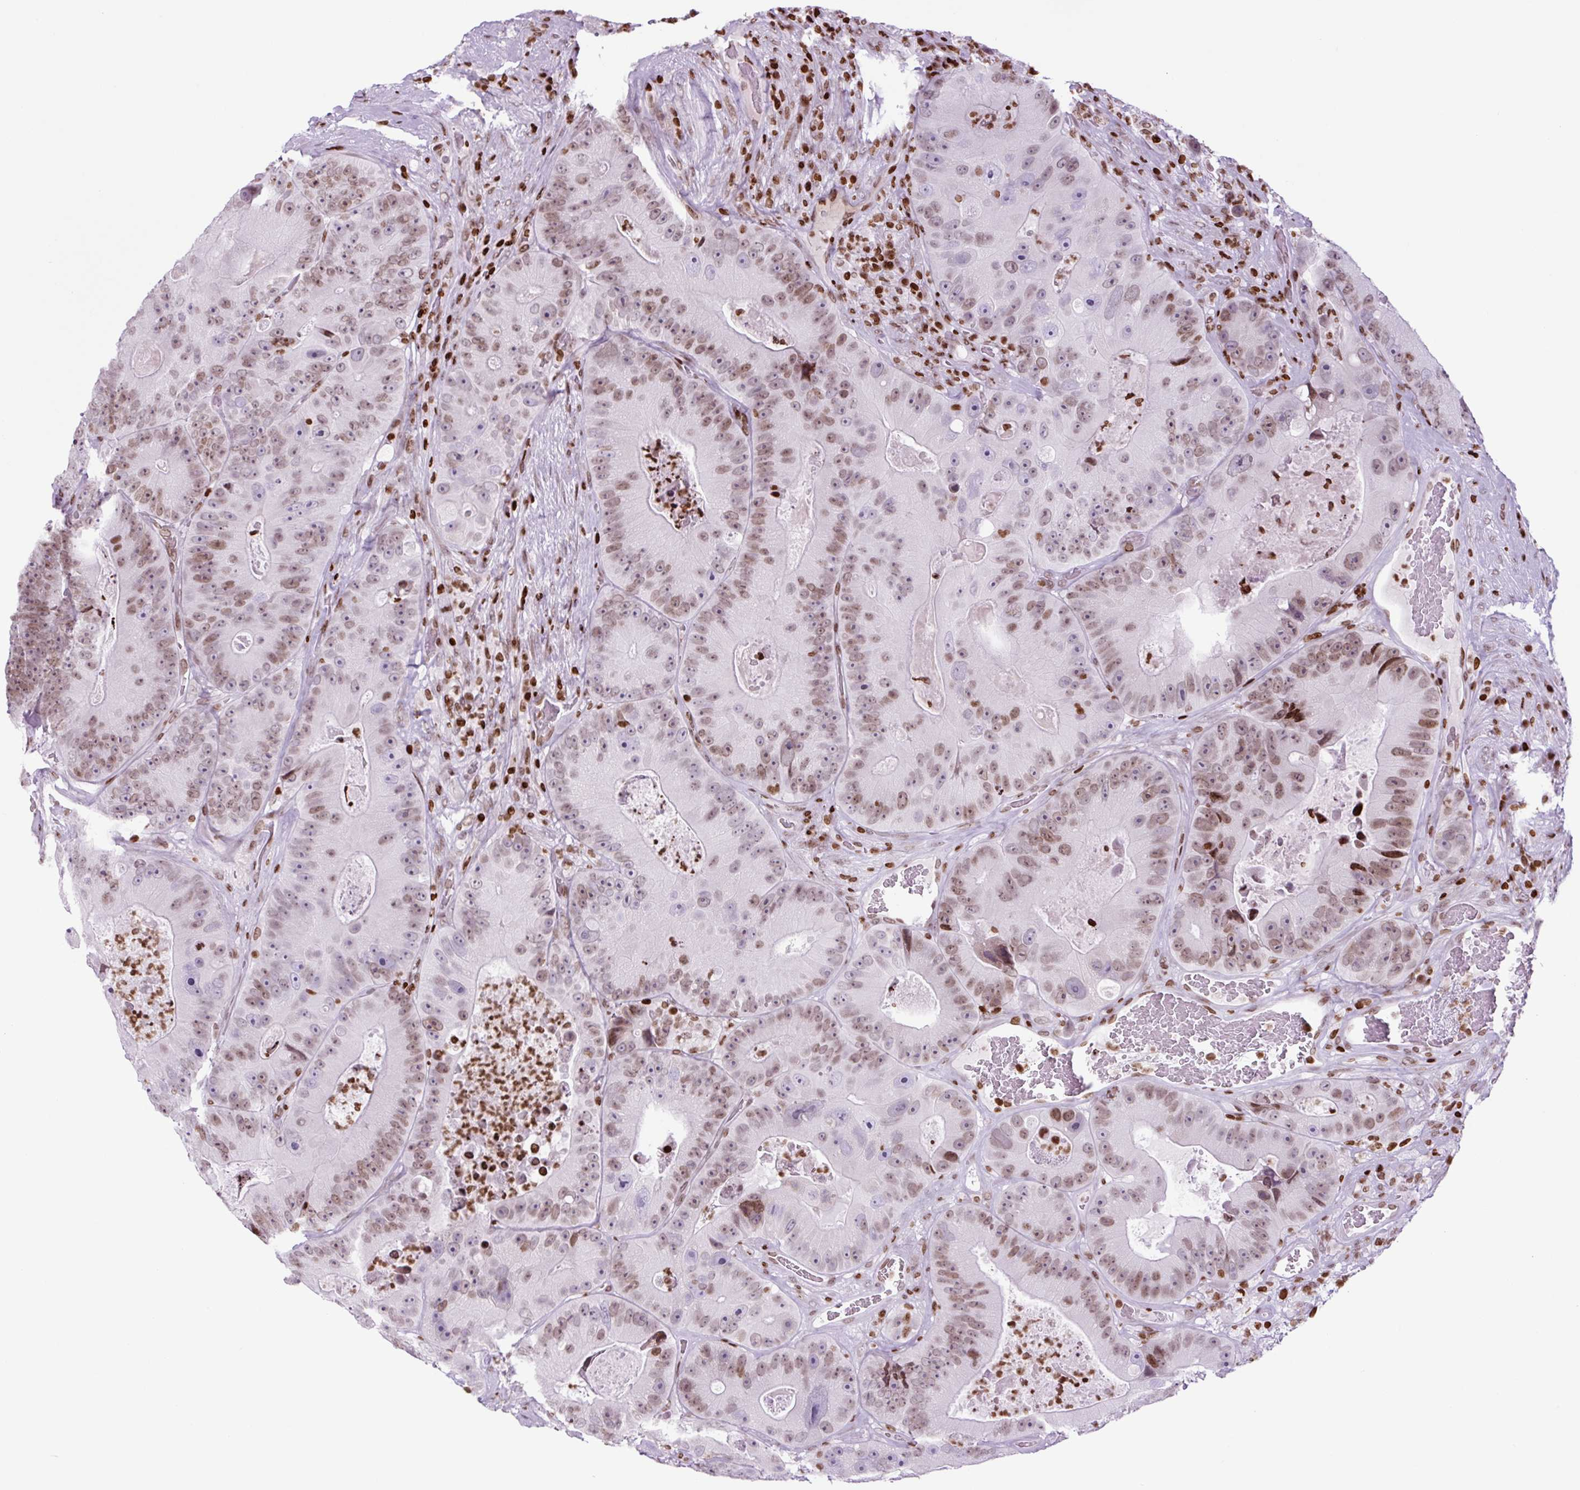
{"staining": {"intensity": "moderate", "quantity": ">75%", "location": "nuclear"}, "tissue": "colorectal cancer", "cell_type": "Tumor cells", "image_type": "cancer", "snomed": [{"axis": "morphology", "description": "Adenocarcinoma, NOS"}, {"axis": "topography", "description": "Colon"}], "caption": "Human adenocarcinoma (colorectal) stained with a brown dye displays moderate nuclear positive staining in approximately >75% of tumor cells.", "gene": "H1-3", "patient": {"sex": "female", "age": 86}}